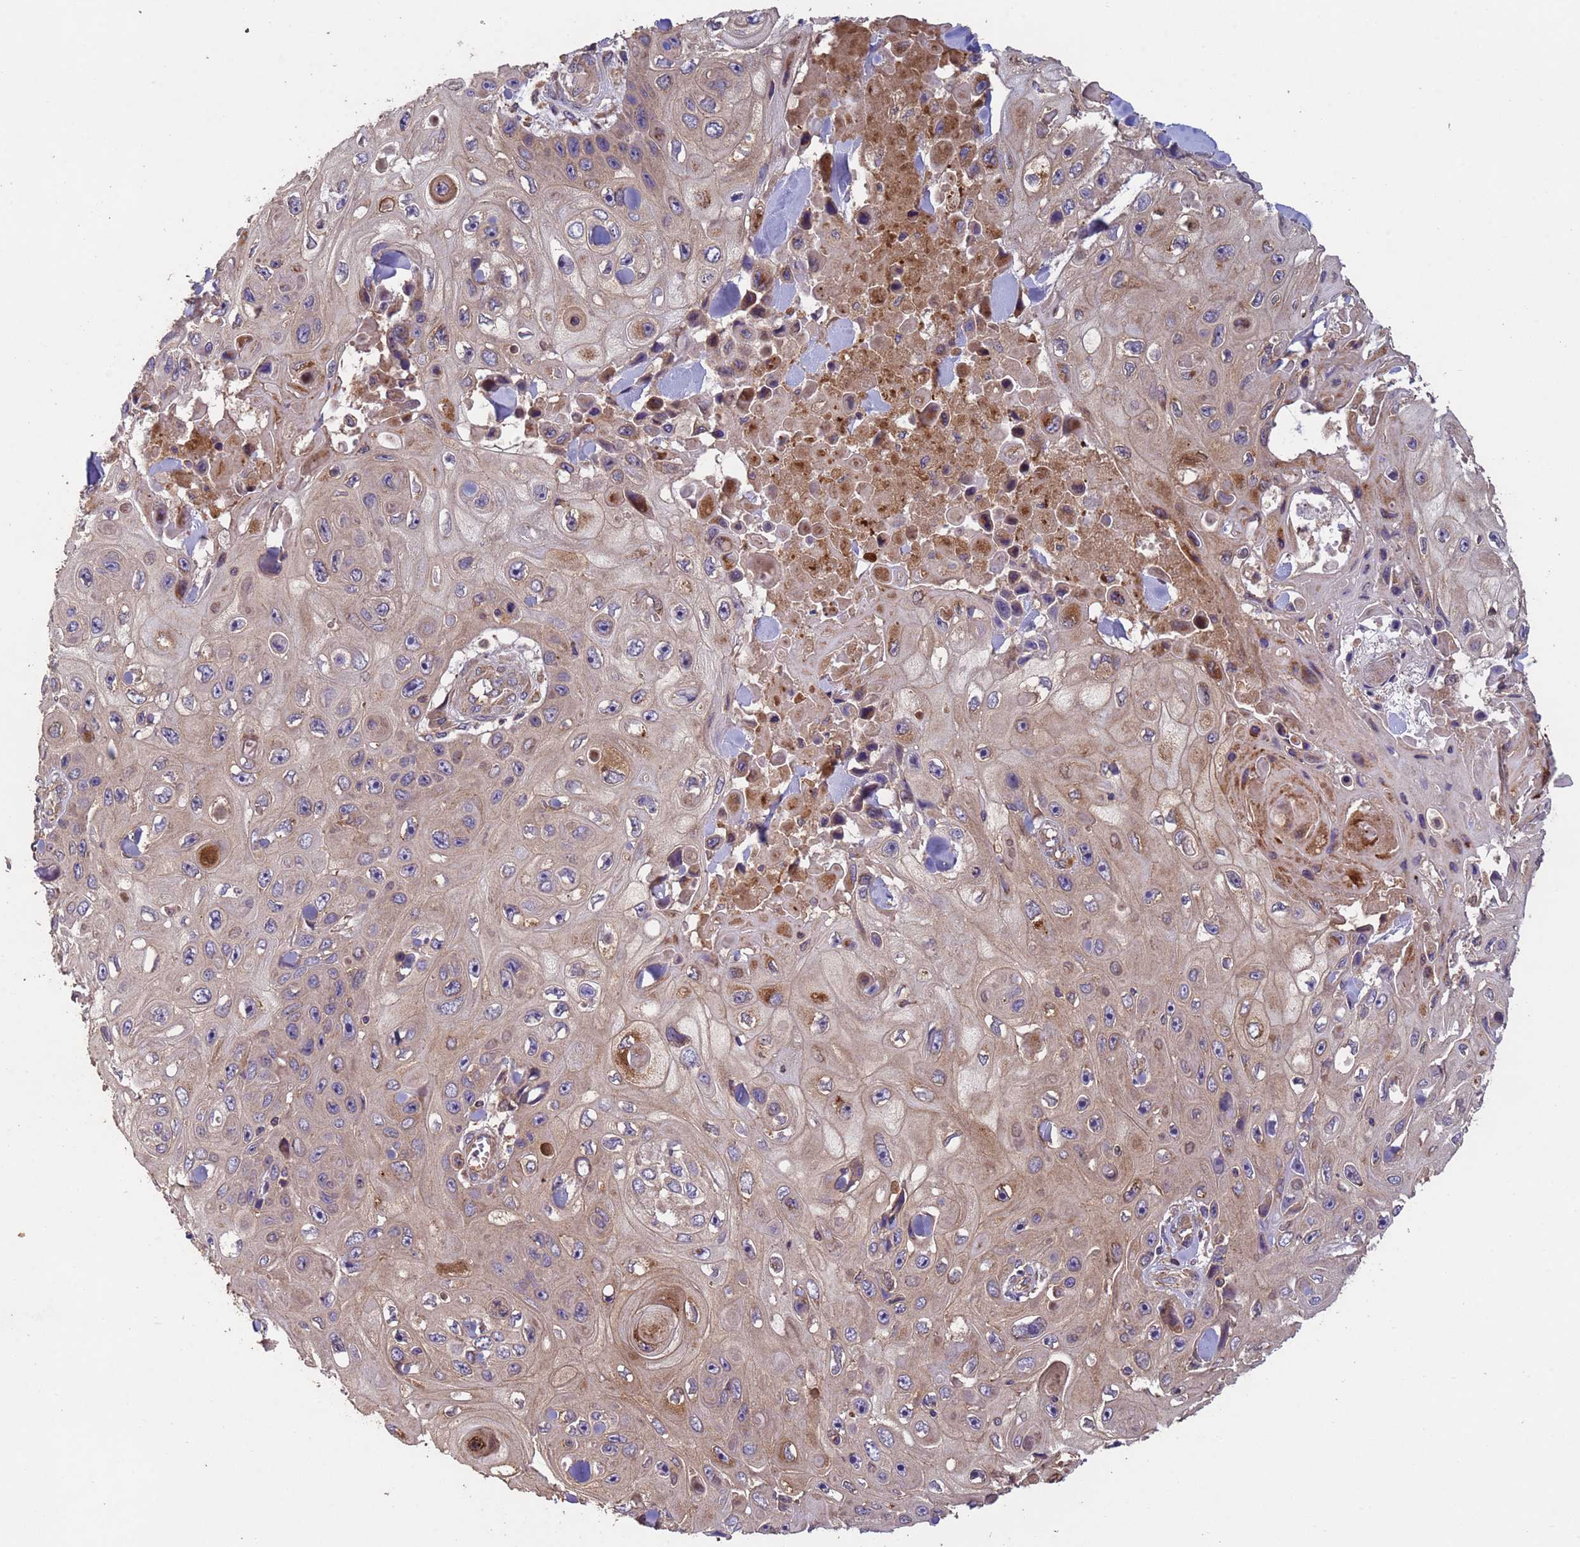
{"staining": {"intensity": "weak", "quantity": ">75%", "location": "cytoplasmic/membranous"}, "tissue": "skin cancer", "cell_type": "Tumor cells", "image_type": "cancer", "snomed": [{"axis": "morphology", "description": "Squamous cell carcinoma, NOS"}, {"axis": "topography", "description": "Skin"}], "caption": "Immunohistochemical staining of human skin cancer (squamous cell carcinoma) shows low levels of weak cytoplasmic/membranous staining in approximately >75% of tumor cells.", "gene": "RAB10", "patient": {"sex": "male", "age": 82}}